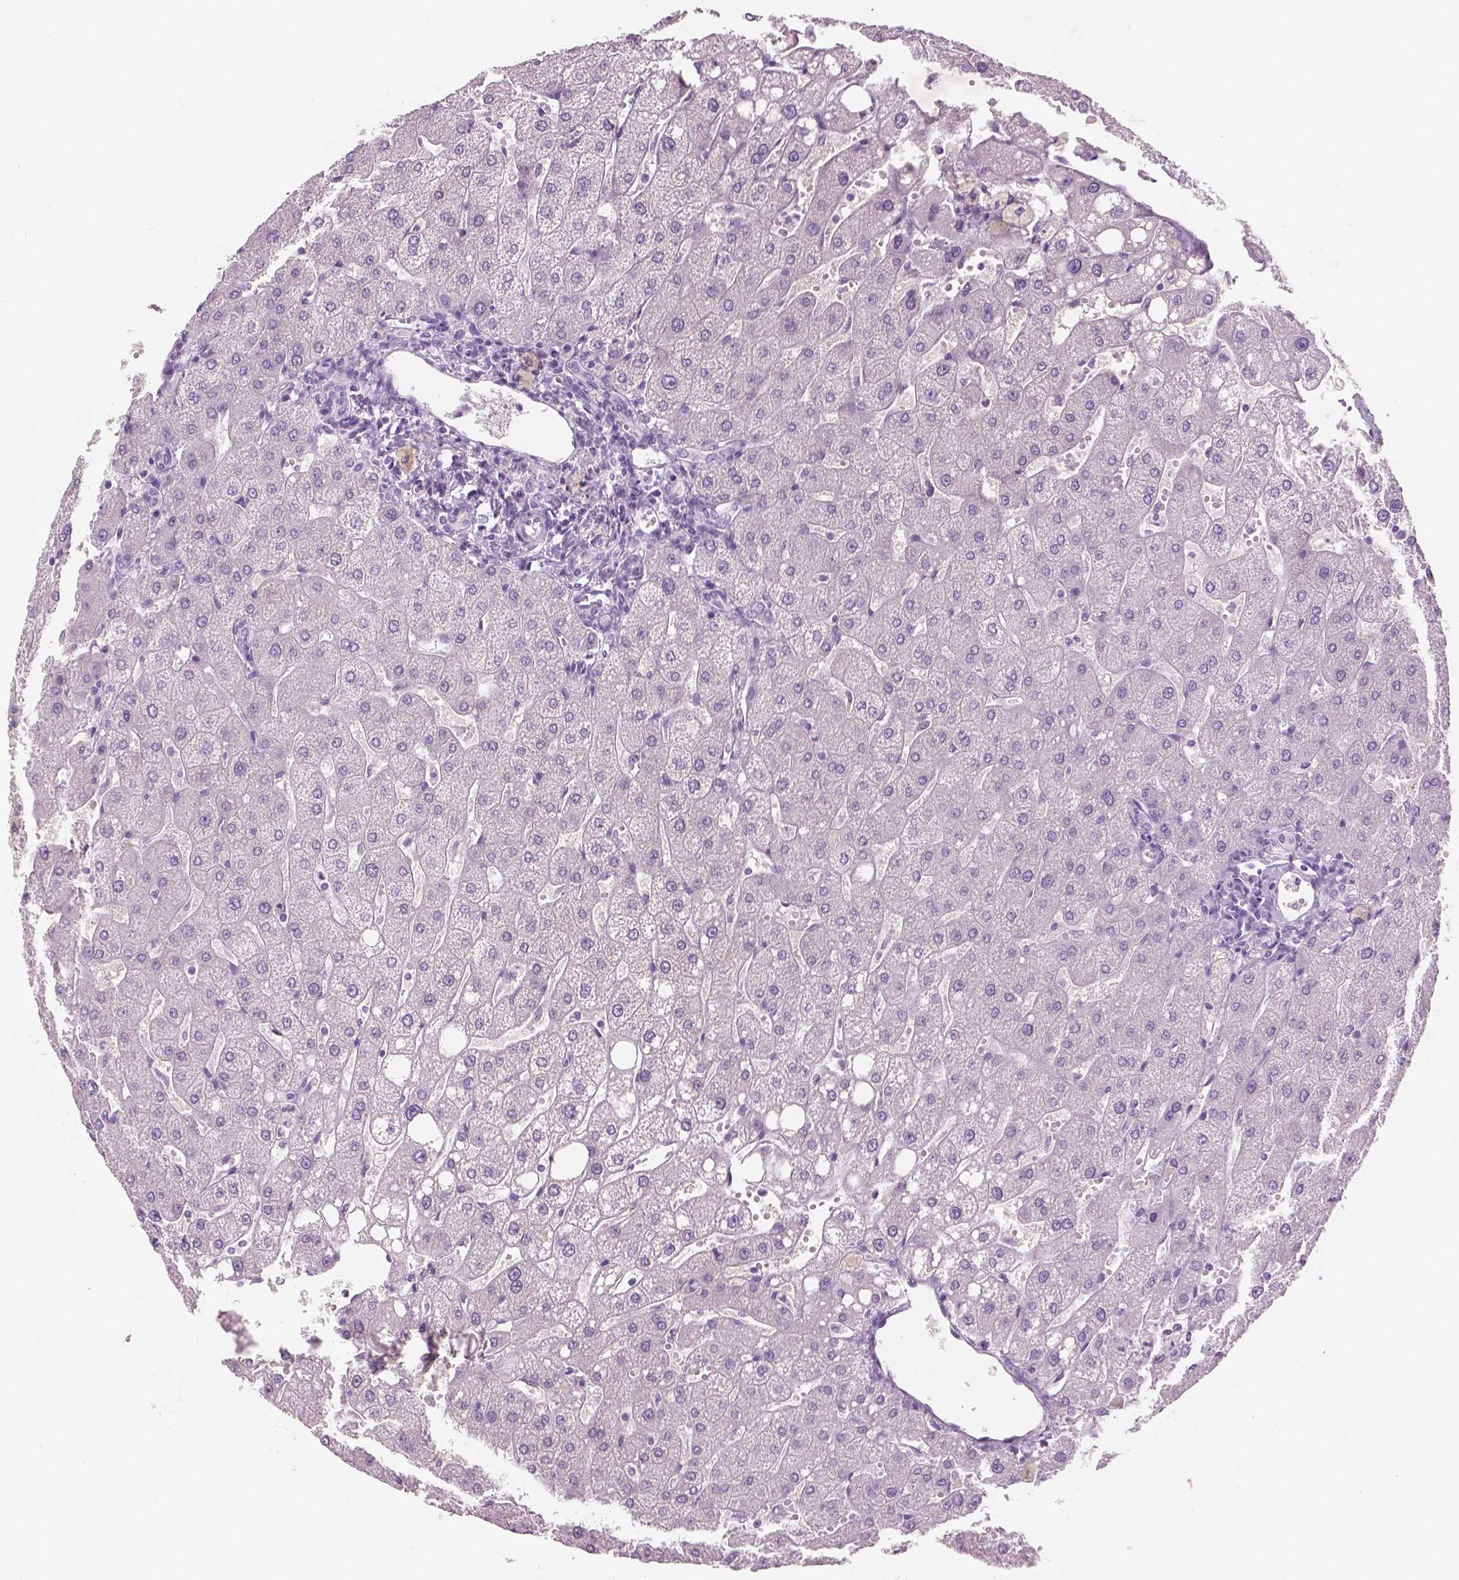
{"staining": {"intensity": "negative", "quantity": "none", "location": "none"}, "tissue": "liver", "cell_type": "Cholangiocytes", "image_type": "normal", "snomed": [{"axis": "morphology", "description": "Normal tissue, NOS"}, {"axis": "topography", "description": "Liver"}], "caption": "High power microscopy photomicrograph of an immunohistochemistry micrograph of unremarkable liver, revealing no significant staining in cholangiocytes.", "gene": "PLIN4", "patient": {"sex": "male", "age": 67}}